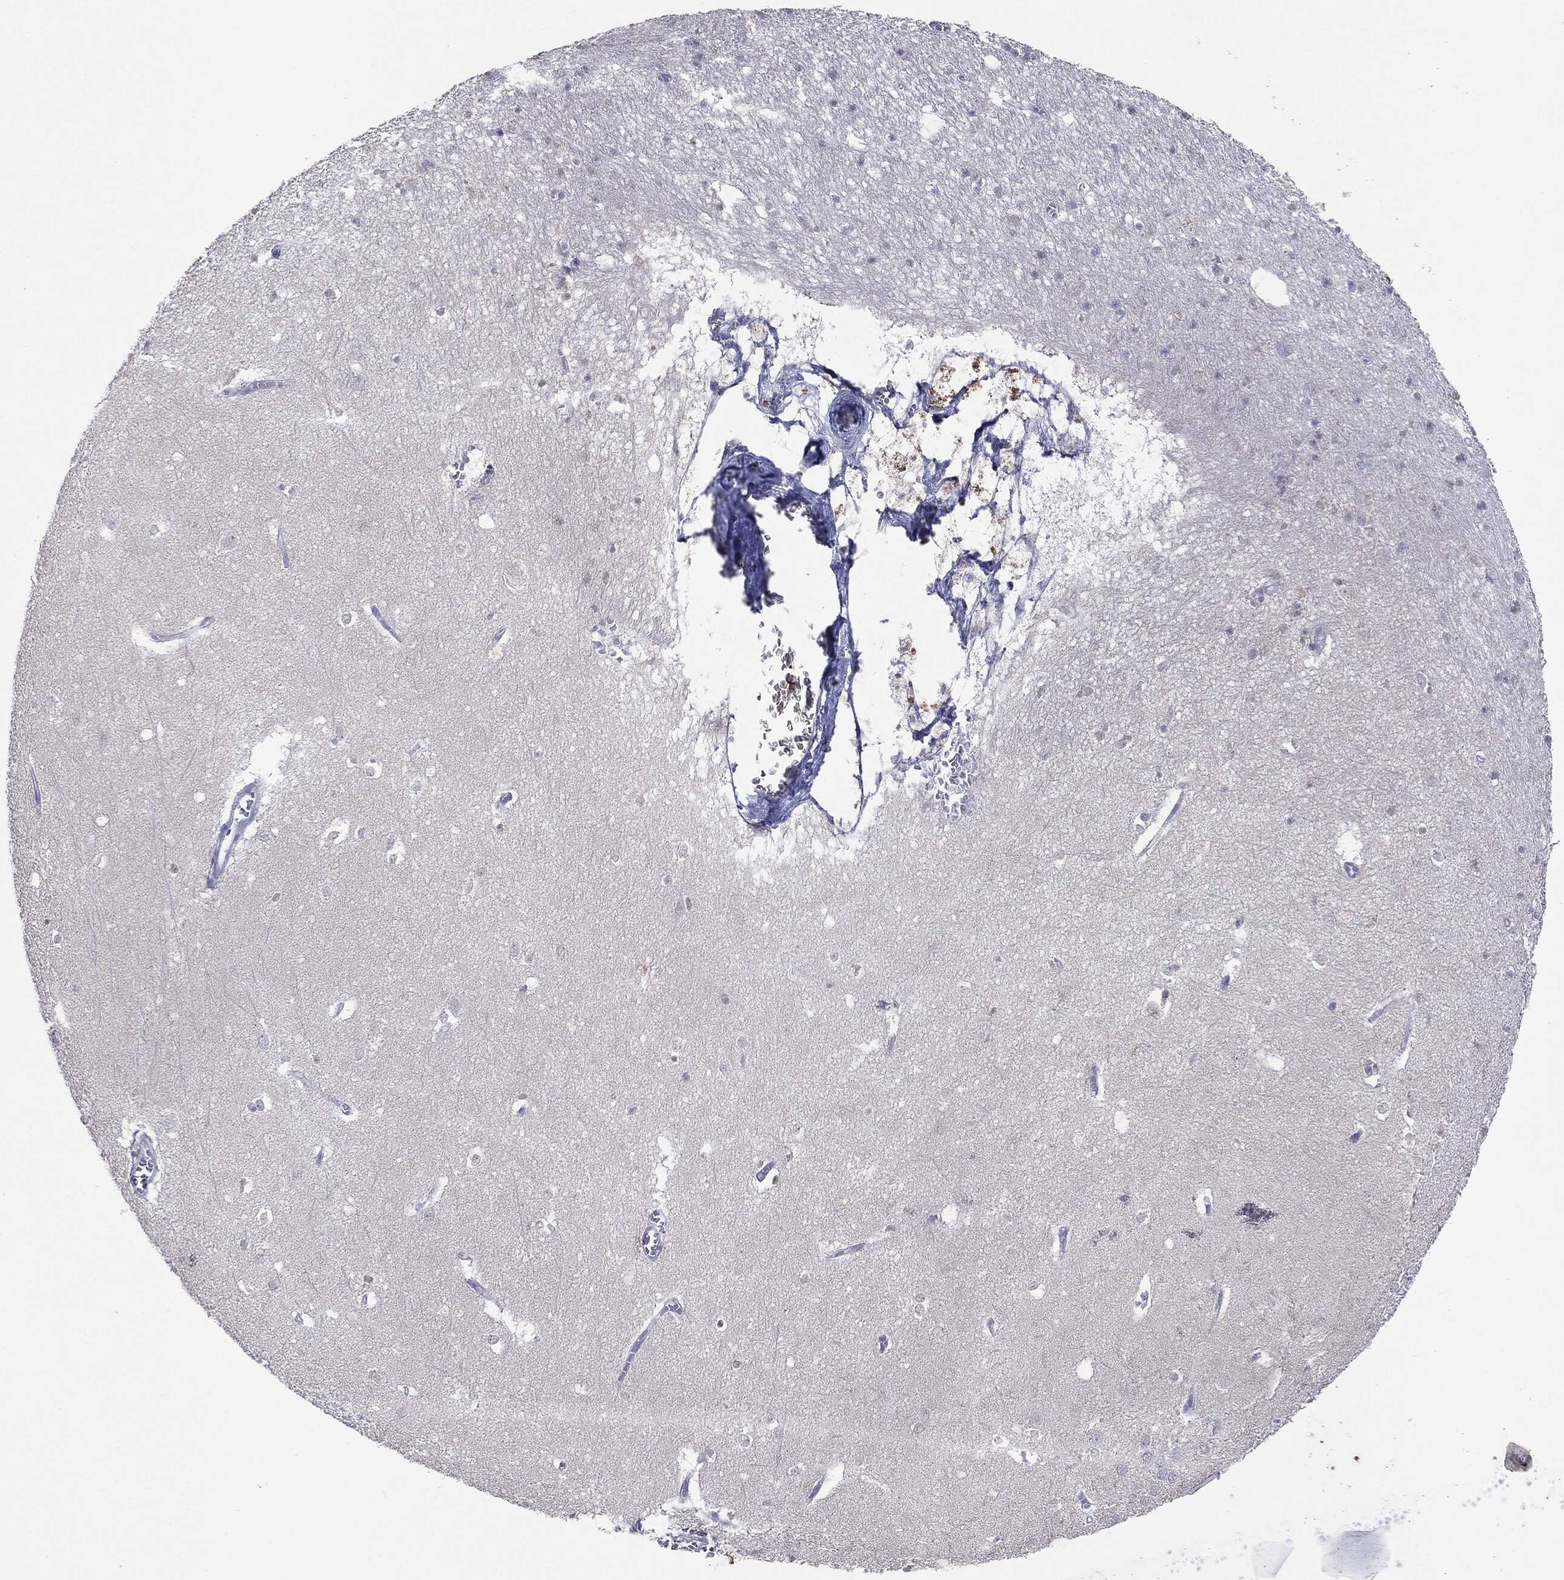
{"staining": {"intensity": "negative", "quantity": "none", "location": "none"}, "tissue": "hippocampus", "cell_type": "Glial cells", "image_type": "normal", "snomed": [{"axis": "morphology", "description": "Normal tissue, NOS"}, {"axis": "topography", "description": "Hippocampus"}], "caption": "A histopathology image of hippocampus stained for a protein displays no brown staining in glial cells. (DAB (3,3'-diaminobenzidine) IHC with hematoxylin counter stain).", "gene": "KIF2C", "patient": {"sex": "female", "age": 64}}